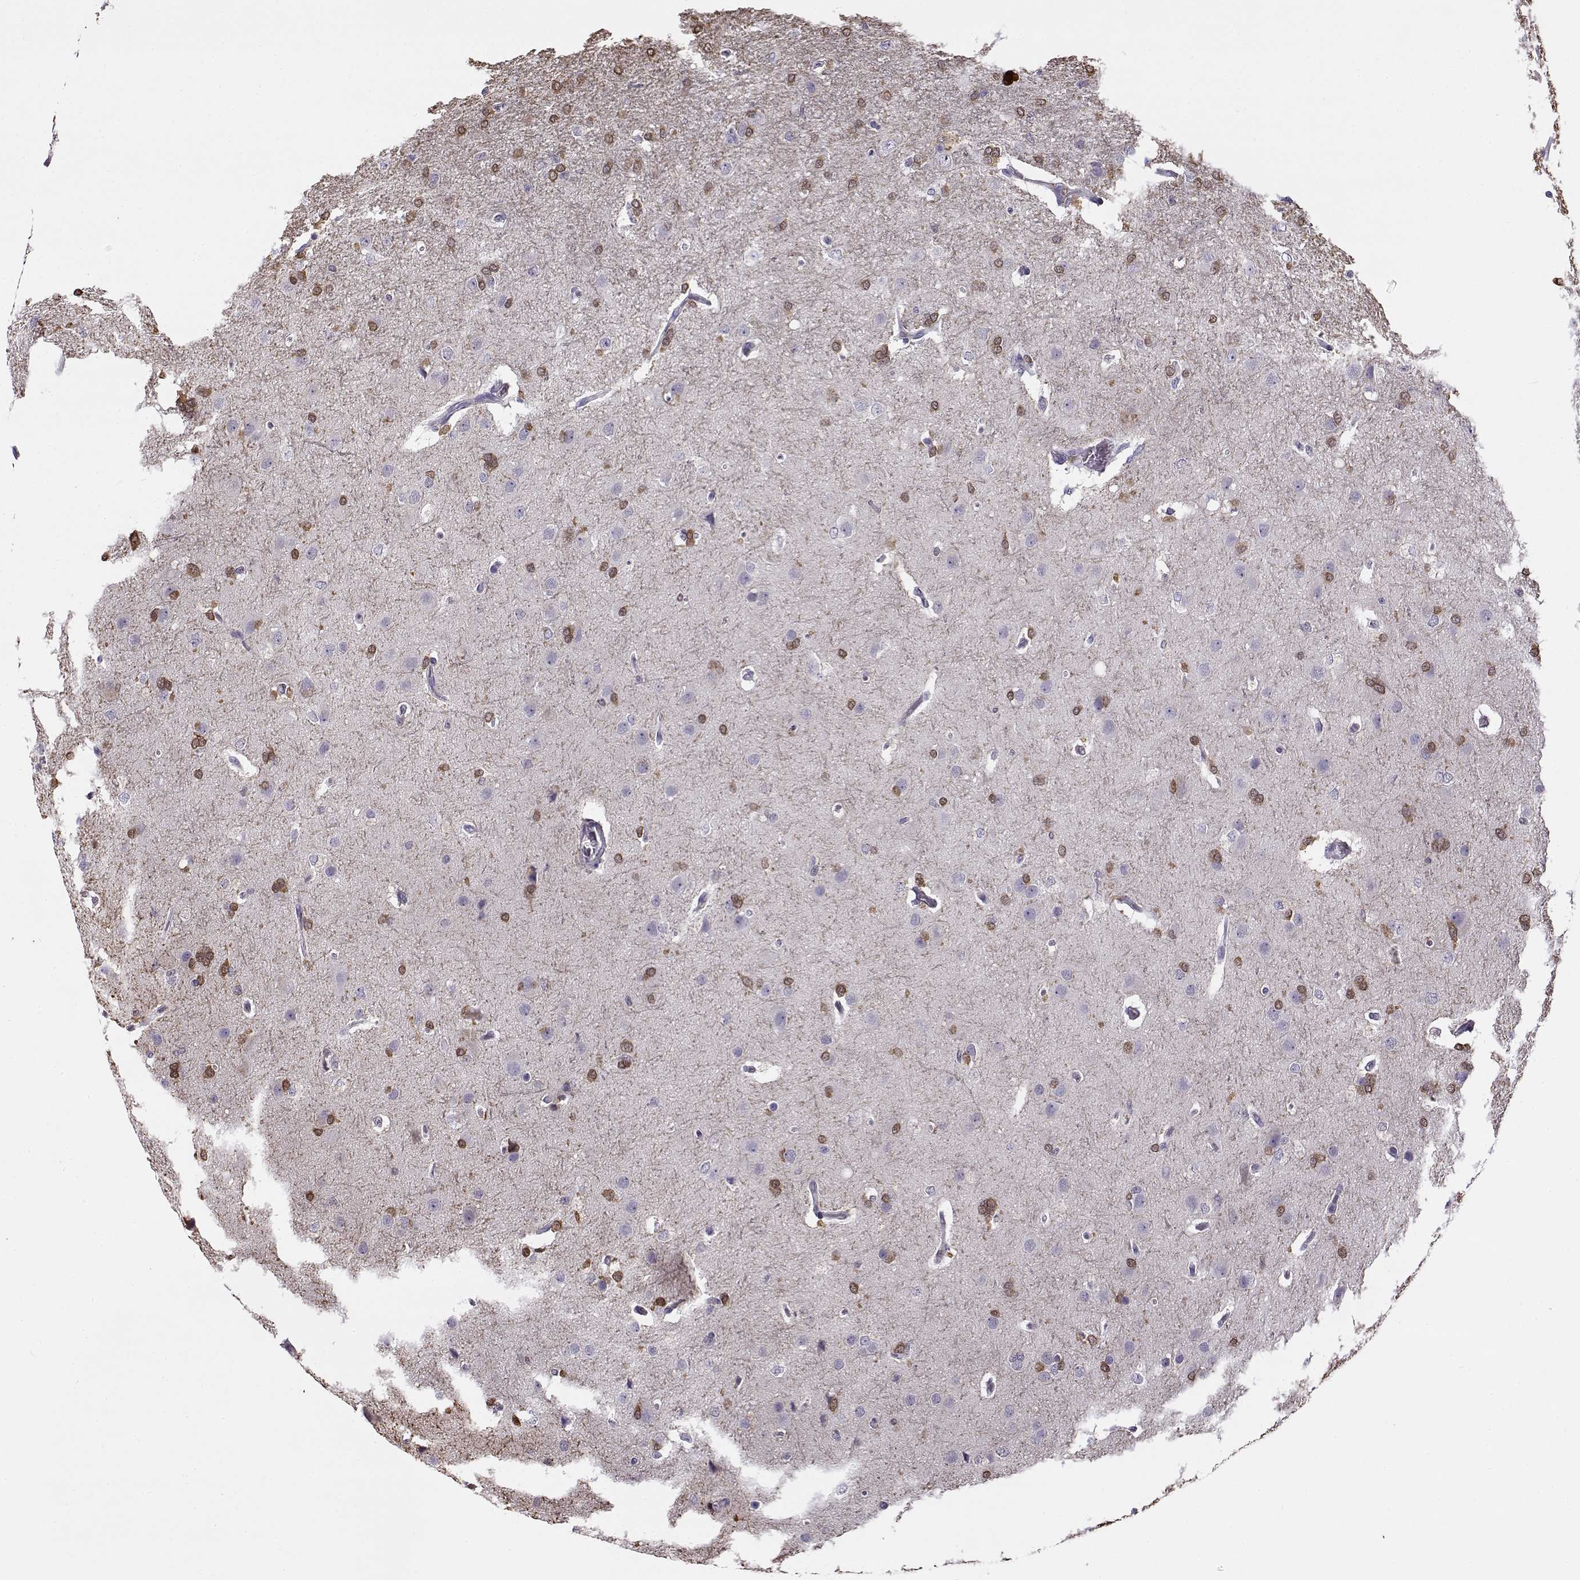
{"staining": {"intensity": "moderate", "quantity": ">75%", "location": "cytoplasmic/membranous"}, "tissue": "glioma", "cell_type": "Tumor cells", "image_type": "cancer", "snomed": [{"axis": "morphology", "description": "Glioma, malignant, High grade"}, {"axis": "topography", "description": "Brain"}], "caption": "About >75% of tumor cells in malignant high-grade glioma exhibit moderate cytoplasmic/membranous protein positivity as visualized by brown immunohistochemical staining.", "gene": "UCP3", "patient": {"sex": "male", "age": 68}}